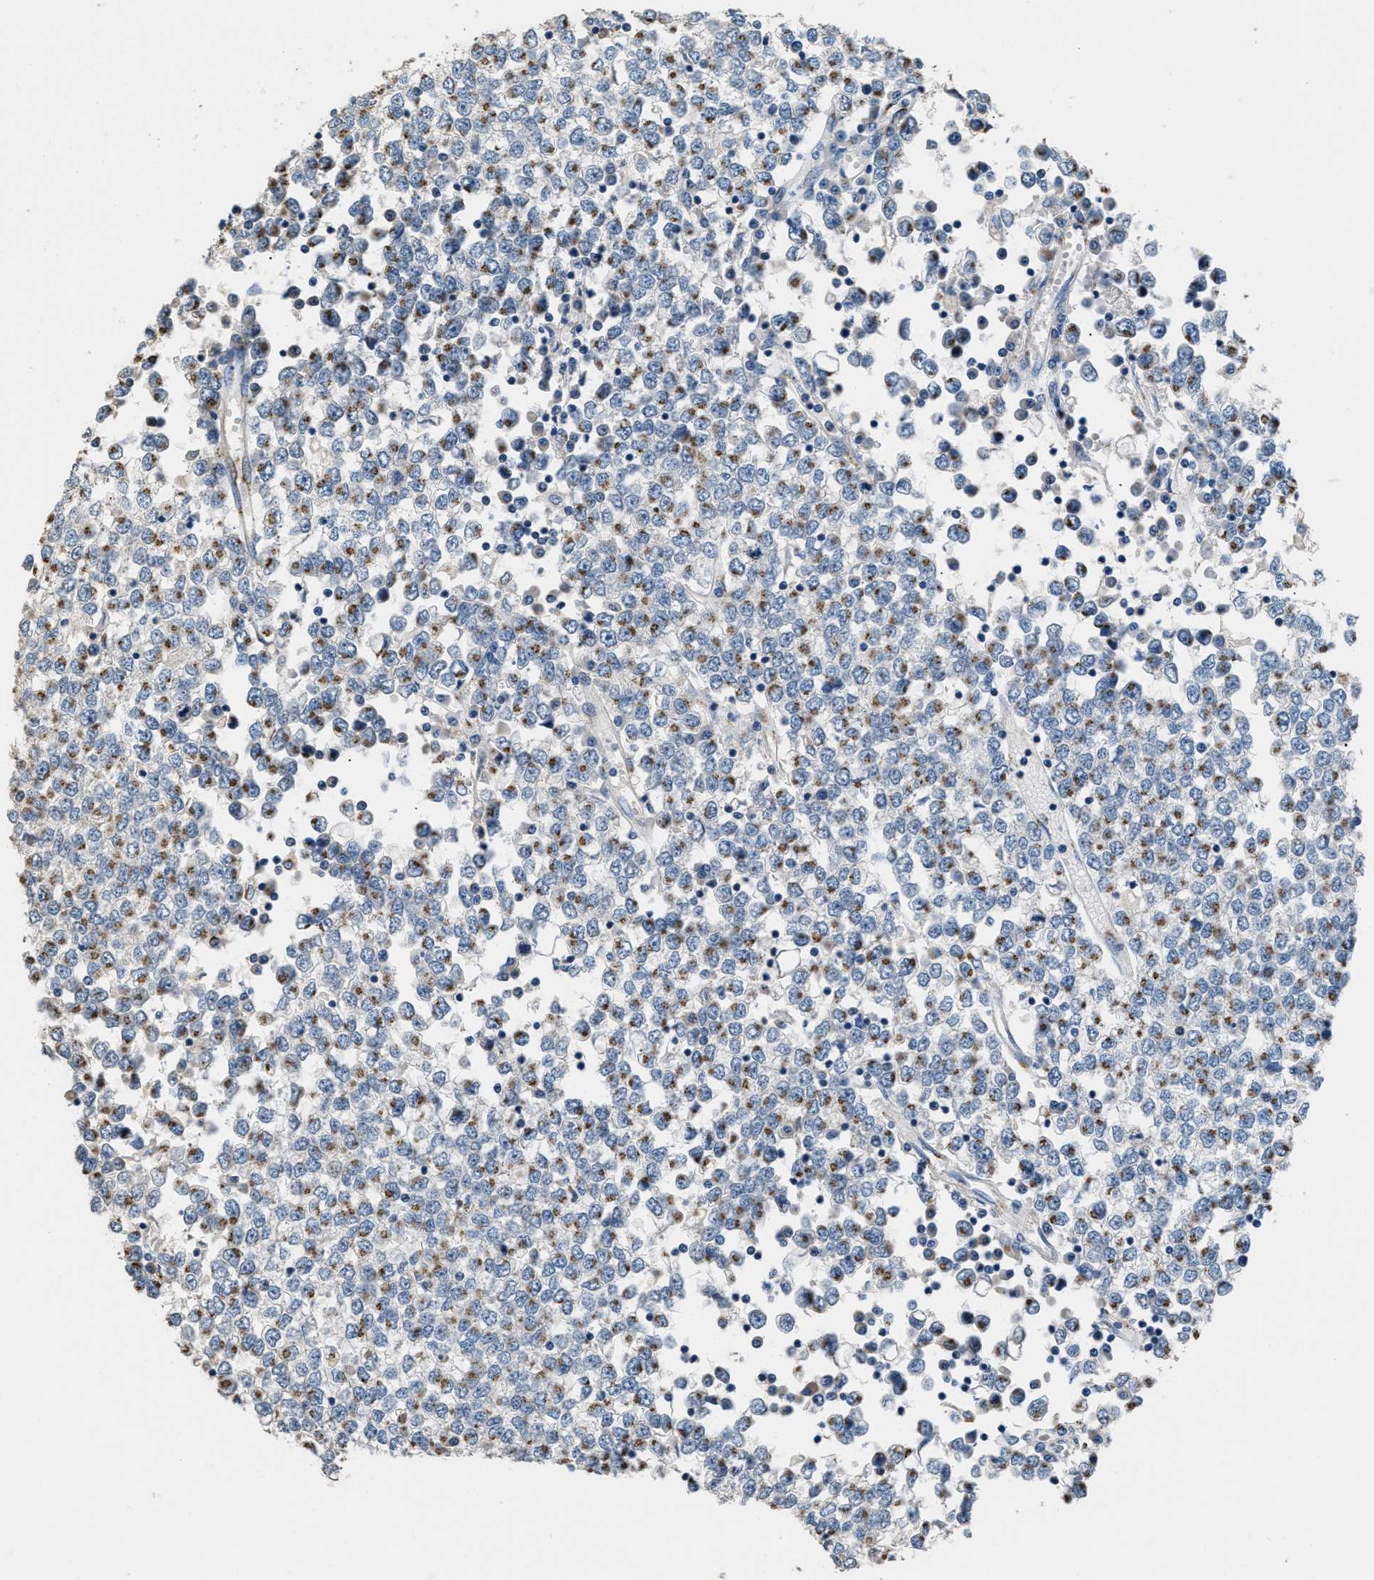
{"staining": {"intensity": "moderate", "quantity": ">75%", "location": "cytoplasmic/membranous"}, "tissue": "testis cancer", "cell_type": "Tumor cells", "image_type": "cancer", "snomed": [{"axis": "morphology", "description": "Seminoma, NOS"}, {"axis": "topography", "description": "Testis"}], "caption": "Immunohistochemical staining of human seminoma (testis) demonstrates medium levels of moderate cytoplasmic/membranous protein expression in about >75% of tumor cells. (IHC, brightfield microscopy, high magnification).", "gene": "GOLM1", "patient": {"sex": "male", "age": 65}}